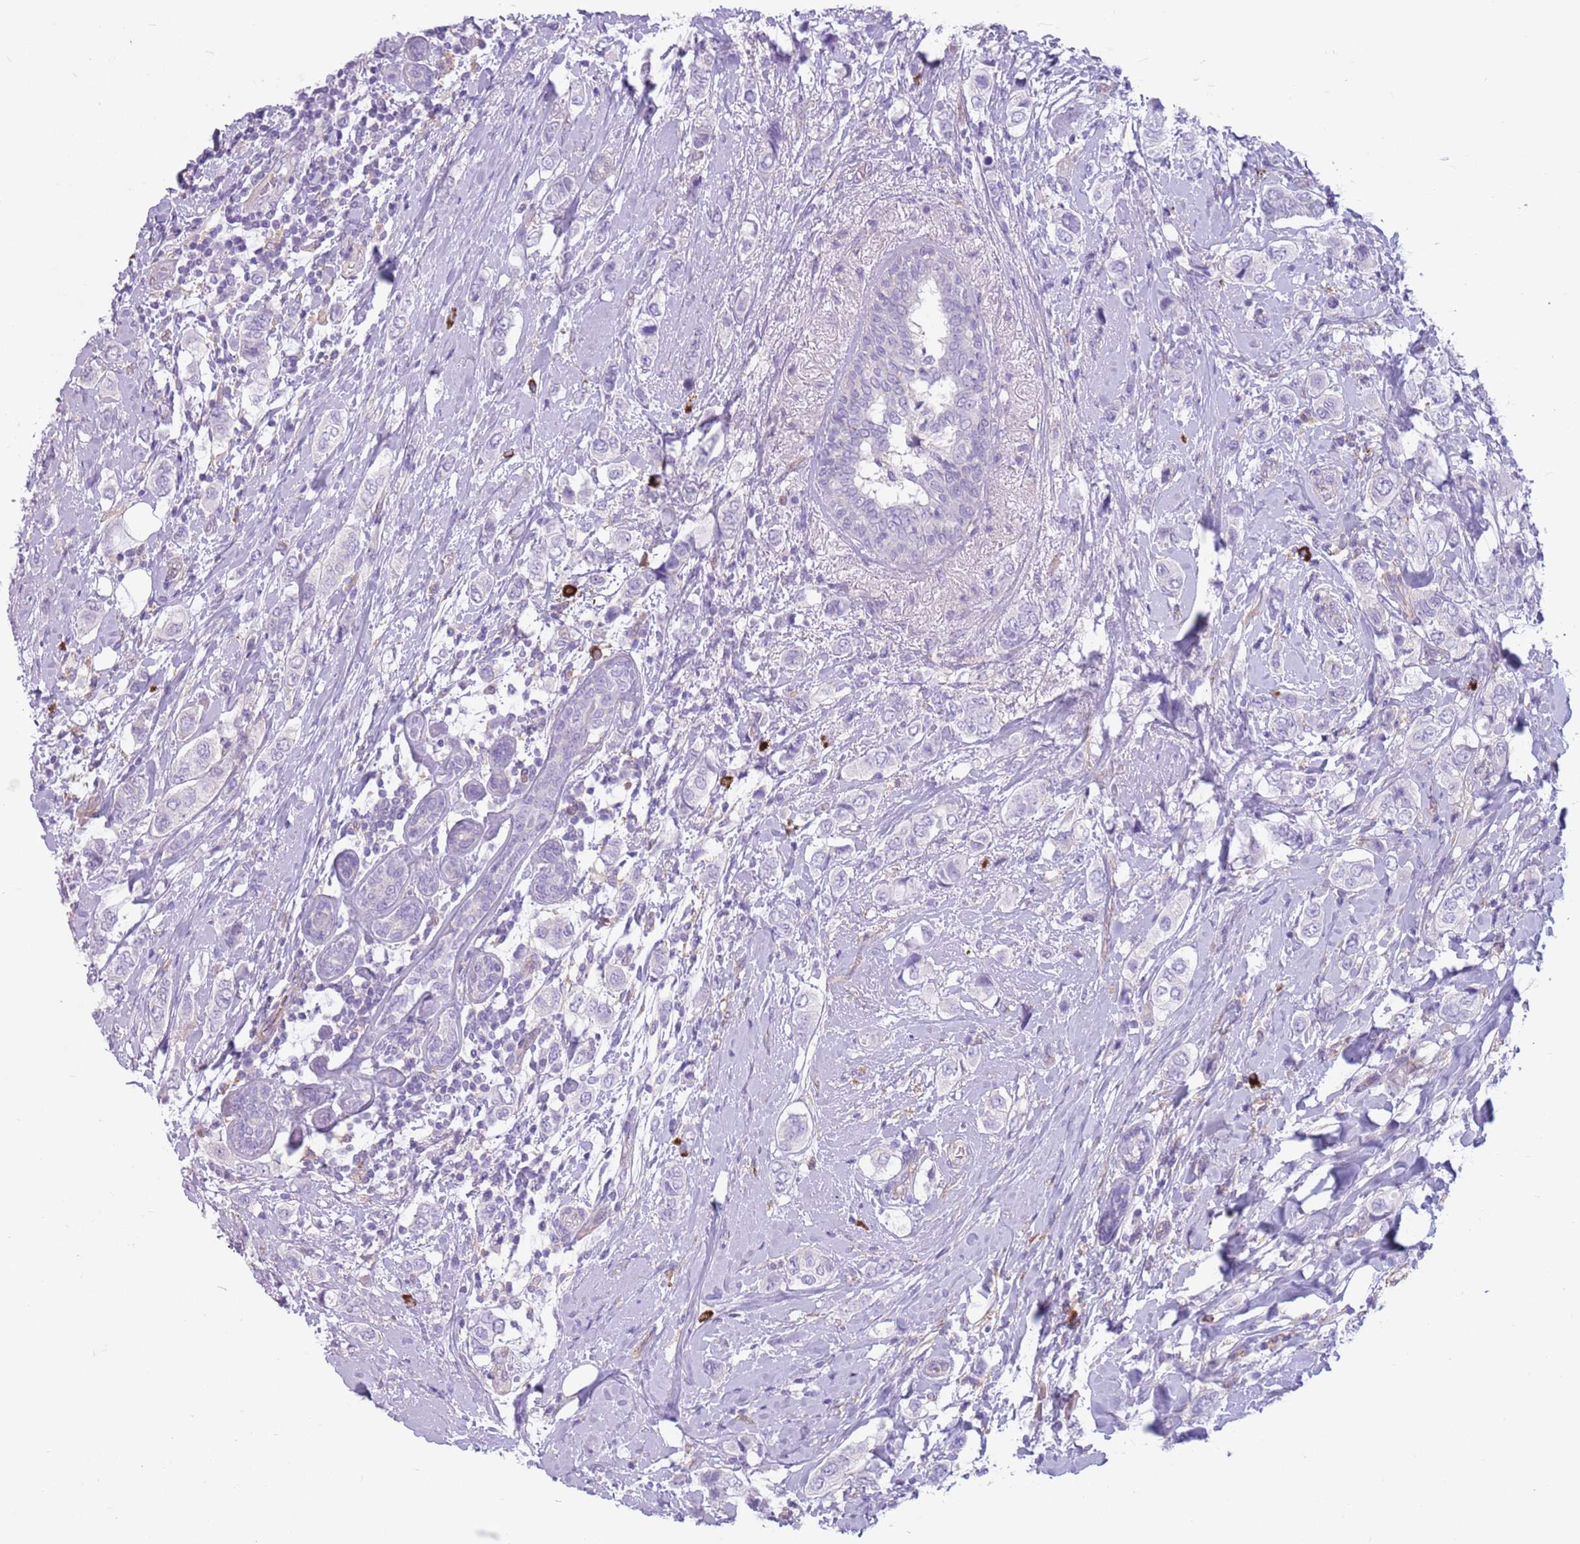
{"staining": {"intensity": "negative", "quantity": "none", "location": "none"}, "tissue": "breast cancer", "cell_type": "Tumor cells", "image_type": "cancer", "snomed": [{"axis": "morphology", "description": "Lobular carcinoma"}, {"axis": "topography", "description": "Breast"}], "caption": "This is an immunohistochemistry (IHC) image of human breast lobular carcinoma. There is no staining in tumor cells.", "gene": "SNX6", "patient": {"sex": "female", "age": 51}}